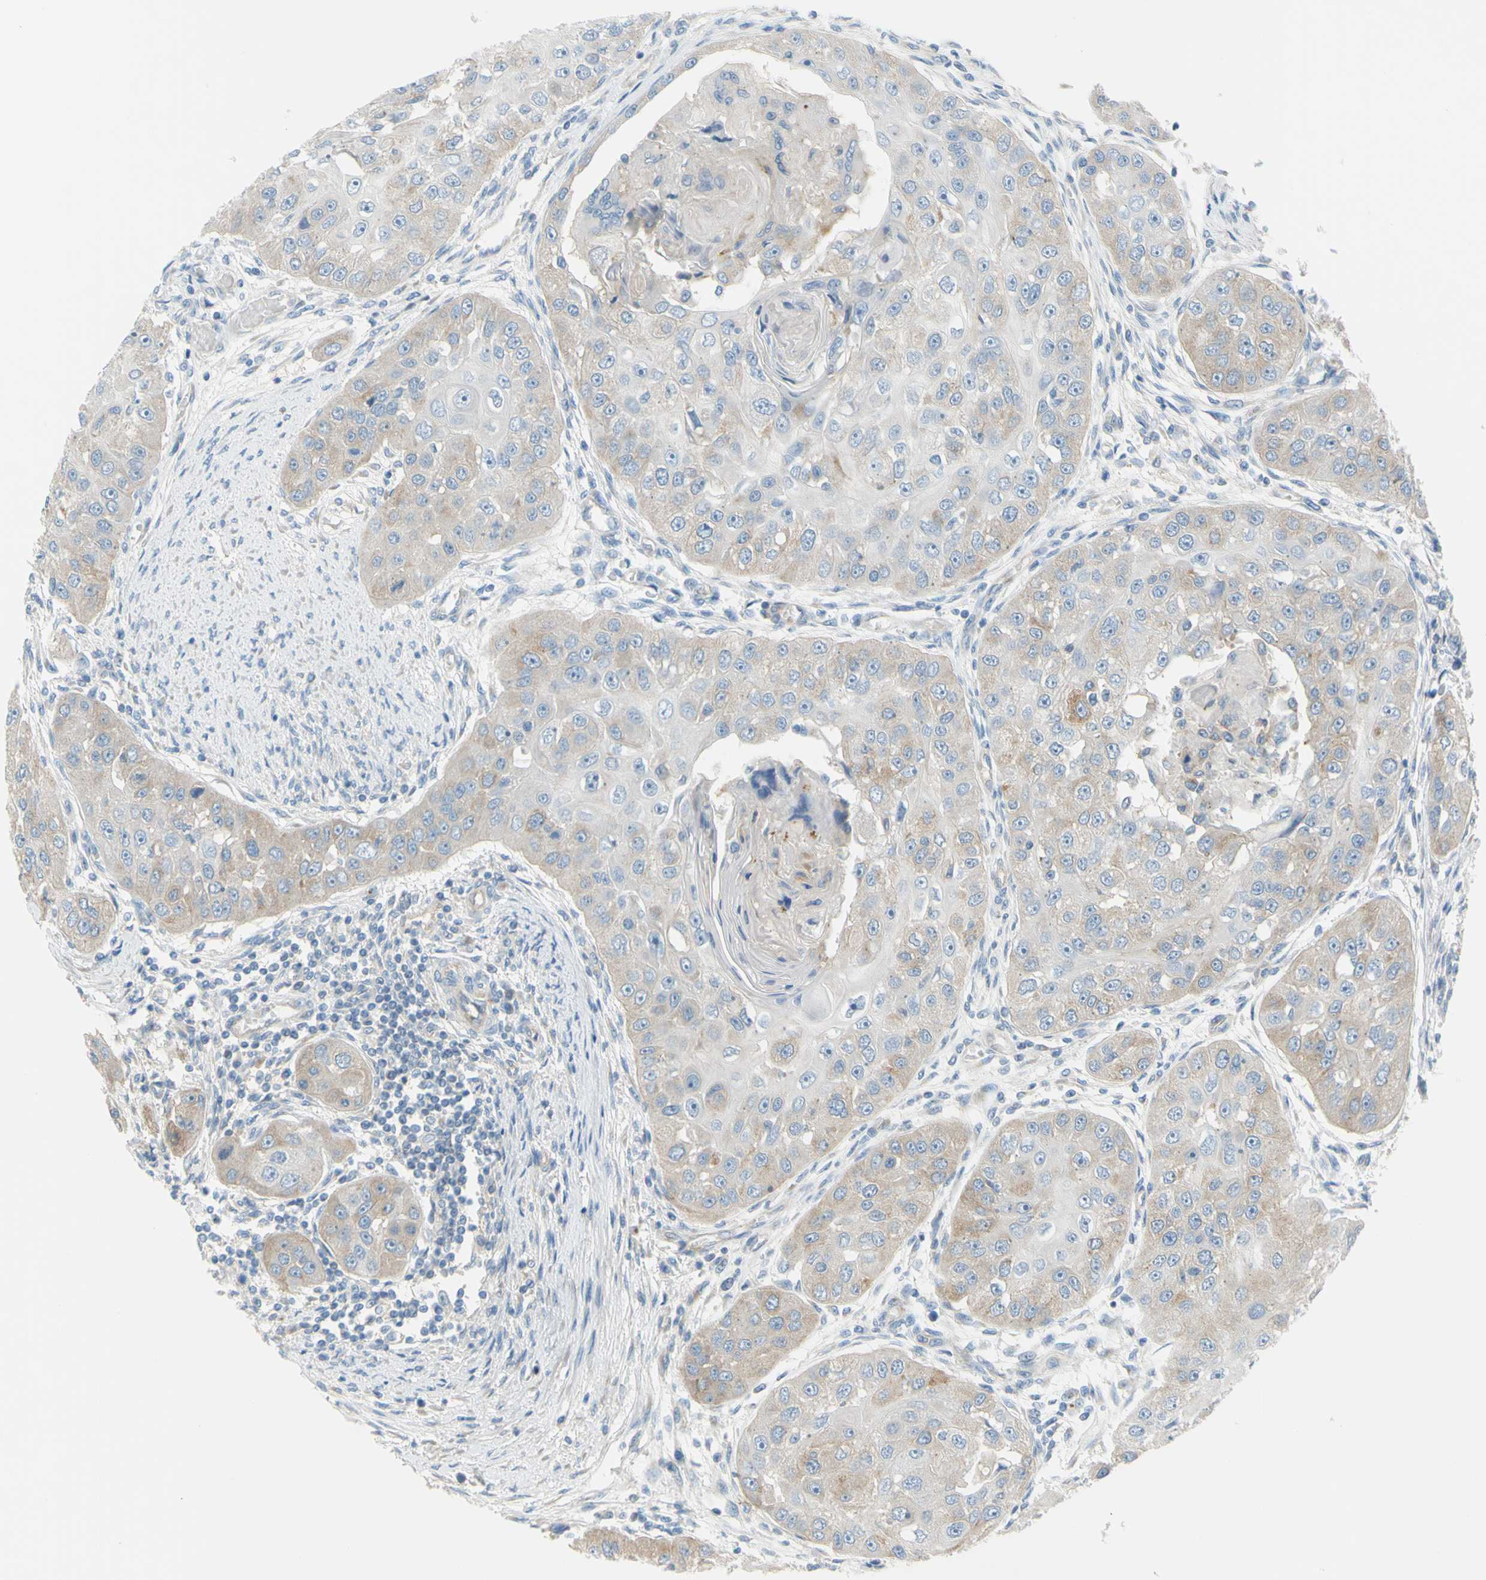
{"staining": {"intensity": "weak", "quantity": ">75%", "location": "cytoplasmic/membranous"}, "tissue": "head and neck cancer", "cell_type": "Tumor cells", "image_type": "cancer", "snomed": [{"axis": "morphology", "description": "Normal tissue, NOS"}, {"axis": "morphology", "description": "Squamous cell carcinoma, NOS"}, {"axis": "topography", "description": "Skeletal muscle"}, {"axis": "topography", "description": "Head-Neck"}], "caption": "DAB immunohistochemical staining of human head and neck squamous cell carcinoma shows weak cytoplasmic/membranous protein staining in approximately >75% of tumor cells. (brown staining indicates protein expression, while blue staining denotes nuclei).", "gene": "FRMD4B", "patient": {"sex": "male", "age": 51}}